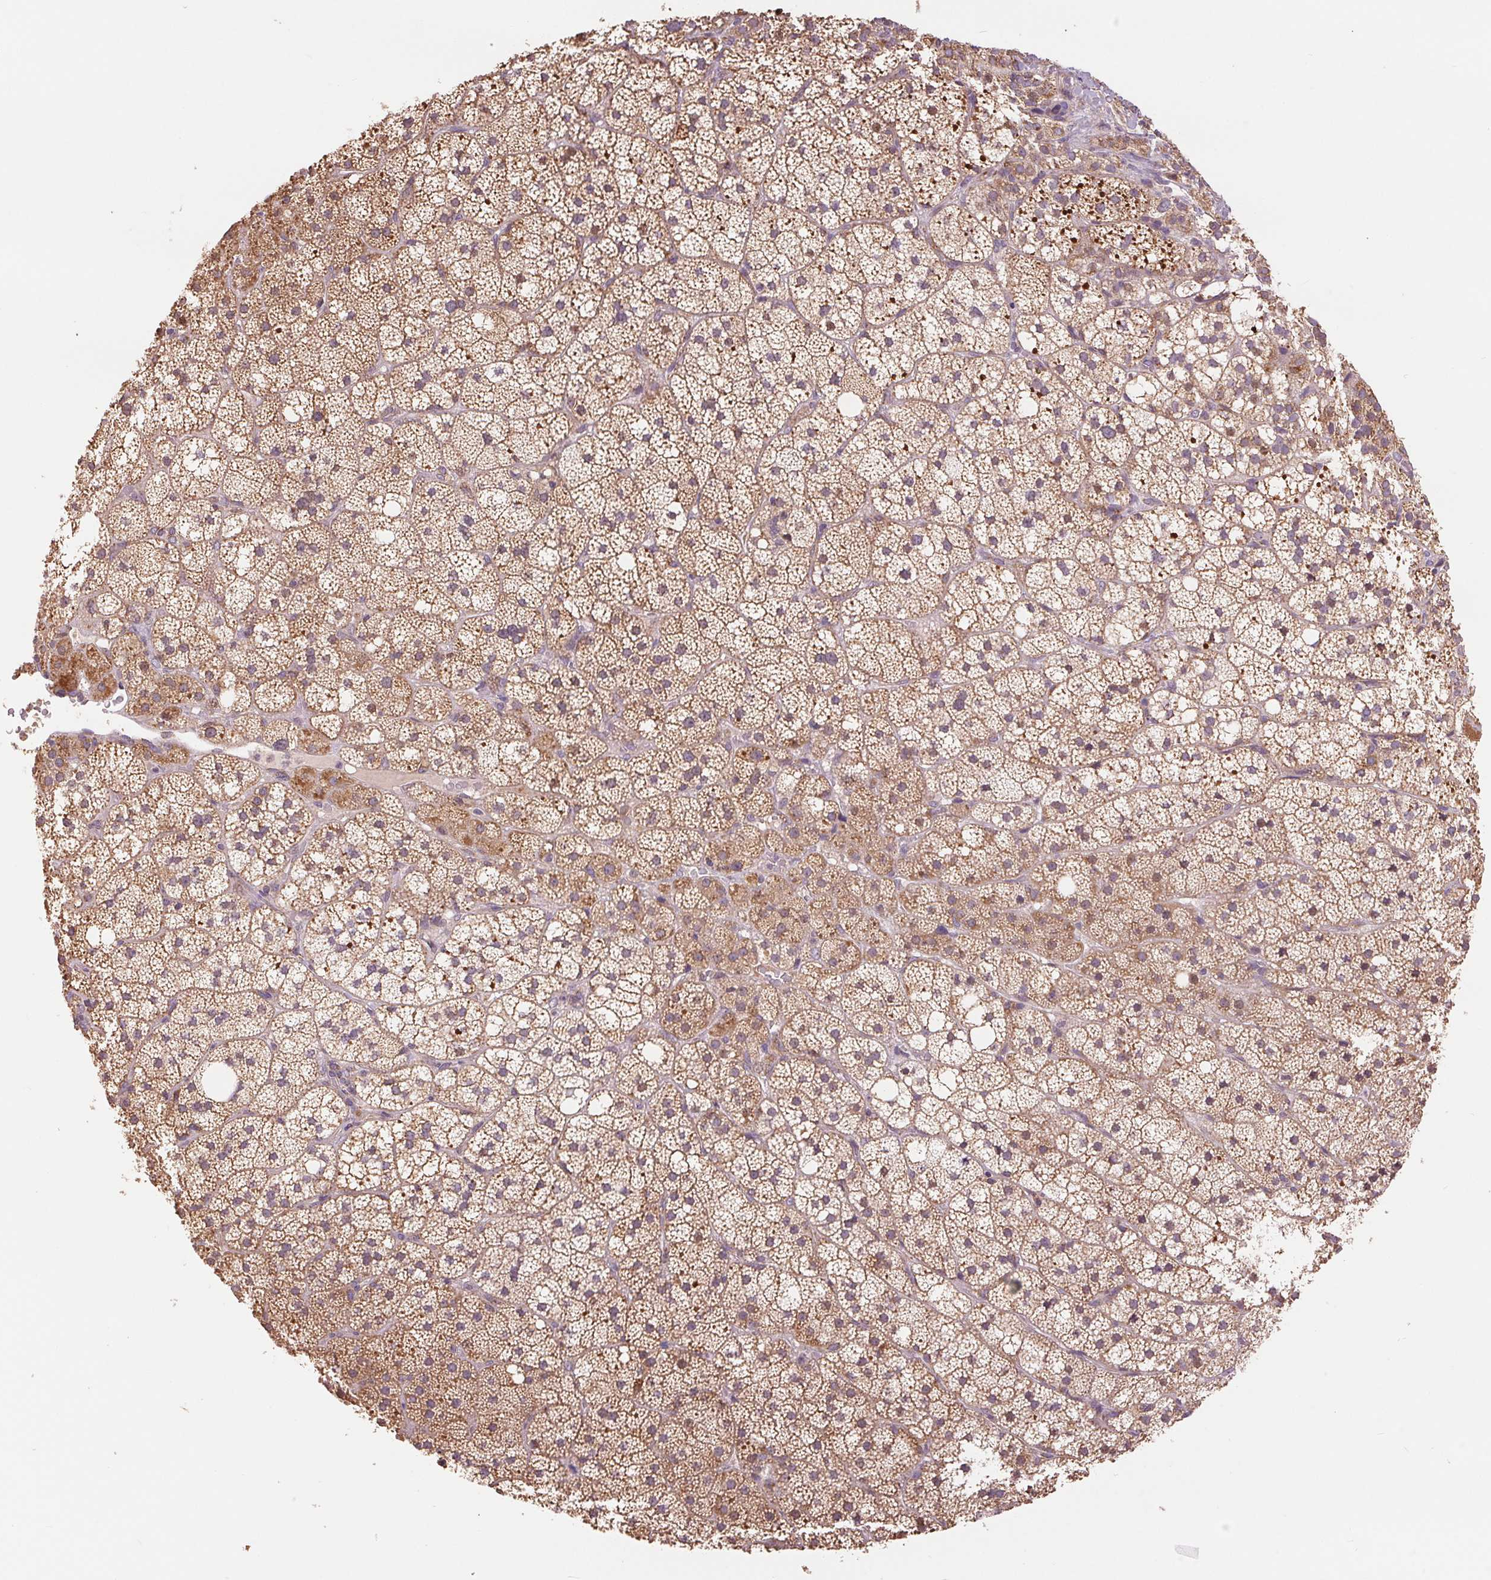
{"staining": {"intensity": "moderate", "quantity": ">75%", "location": "cytoplasmic/membranous"}, "tissue": "adrenal gland", "cell_type": "Glandular cells", "image_type": "normal", "snomed": [{"axis": "morphology", "description": "Normal tissue, NOS"}, {"axis": "topography", "description": "Adrenal gland"}], "caption": "Adrenal gland stained with DAB immunohistochemistry (IHC) demonstrates medium levels of moderate cytoplasmic/membranous expression in approximately >75% of glandular cells.", "gene": "DGUOK", "patient": {"sex": "male", "age": 53}}